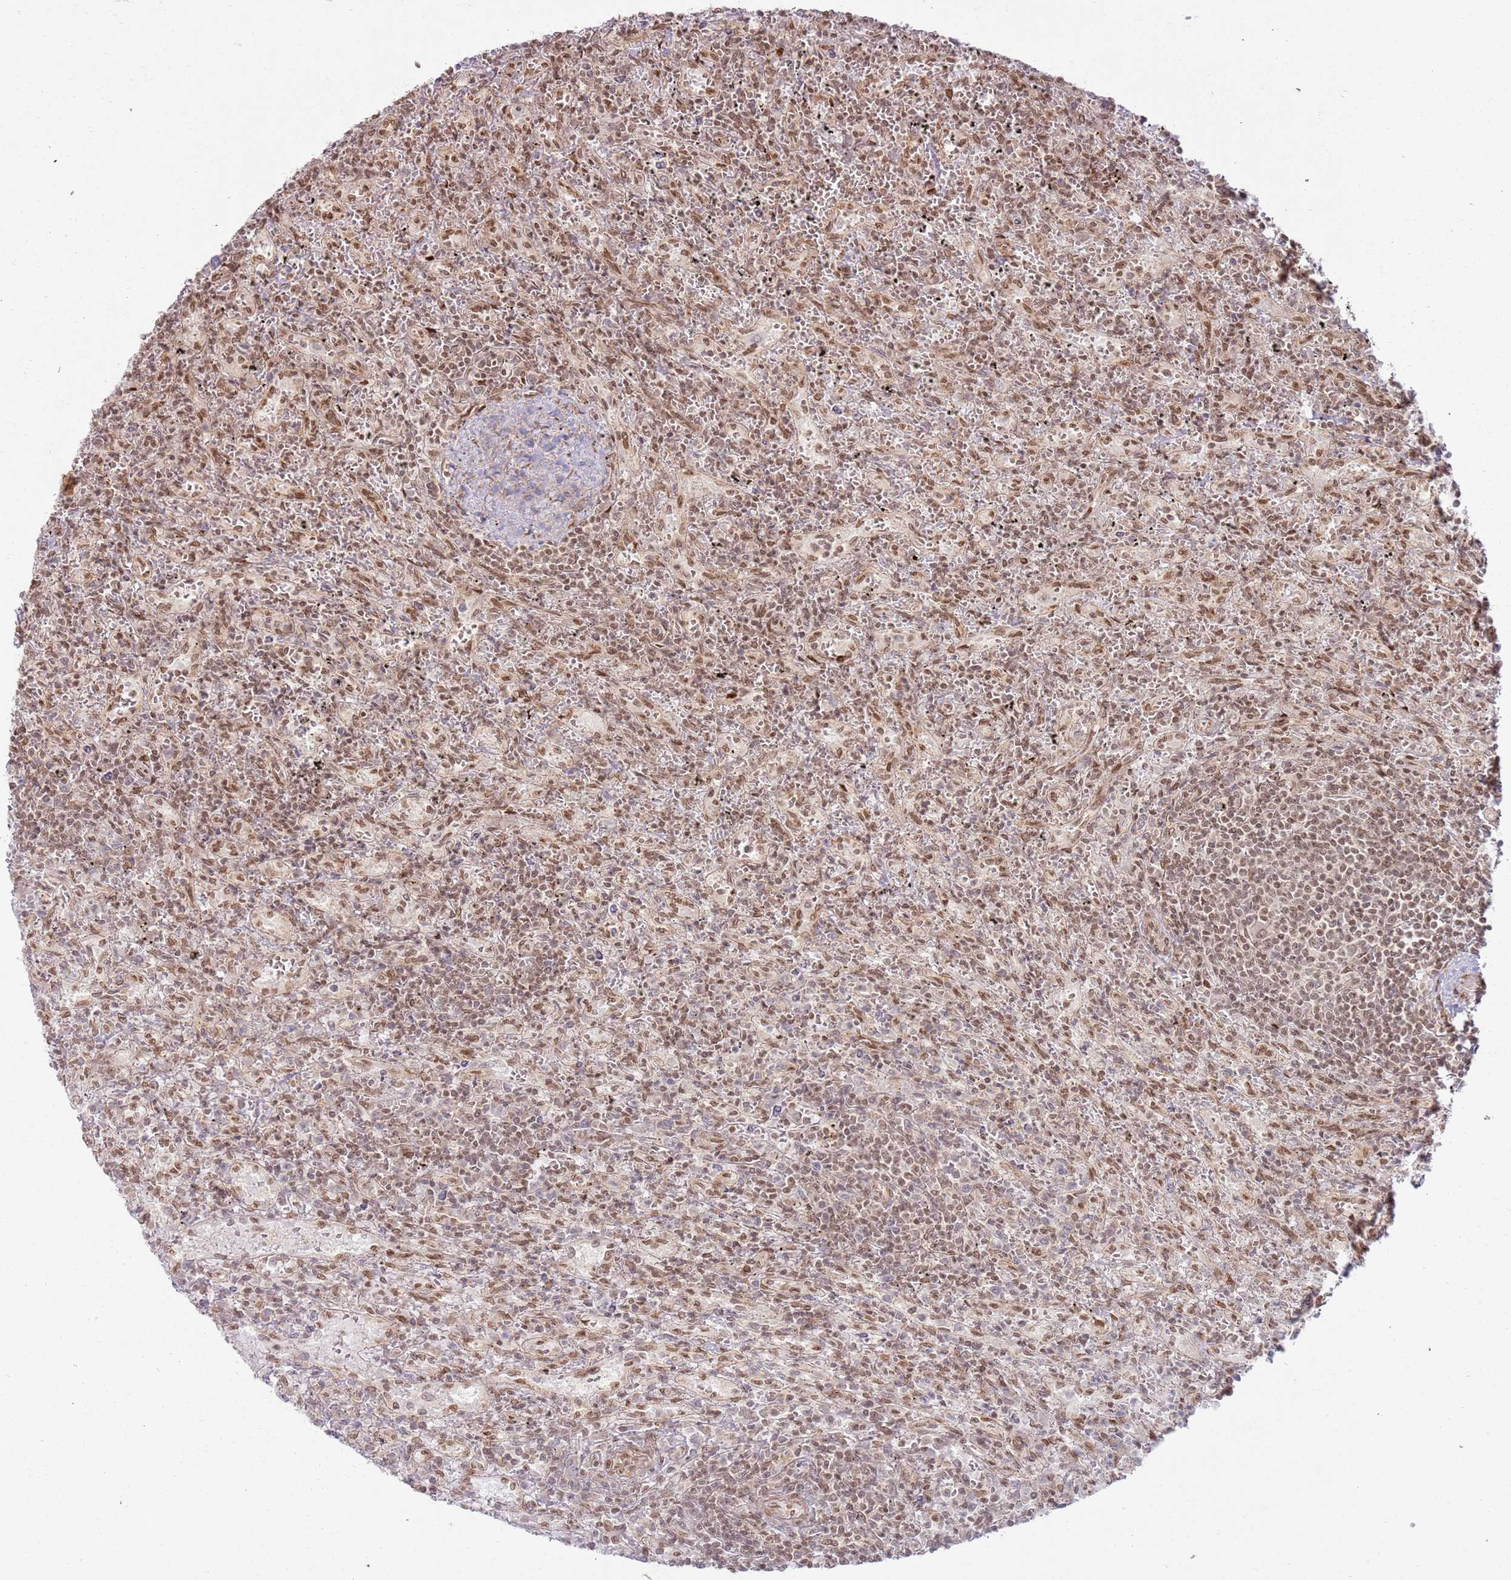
{"staining": {"intensity": "moderate", "quantity": ">75%", "location": "nuclear"}, "tissue": "lymphoma", "cell_type": "Tumor cells", "image_type": "cancer", "snomed": [{"axis": "morphology", "description": "Malignant lymphoma, non-Hodgkin's type, Low grade"}, {"axis": "topography", "description": "Spleen"}], "caption": "Immunohistochemical staining of malignant lymphoma, non-Hodgkin's type (low-grade) reveals medium levels of moderate nuclear protein positivity in approximately >75% of tumor cells.", "gene": "KLHL36", "patient": {"sex": "male", "age": 76}}